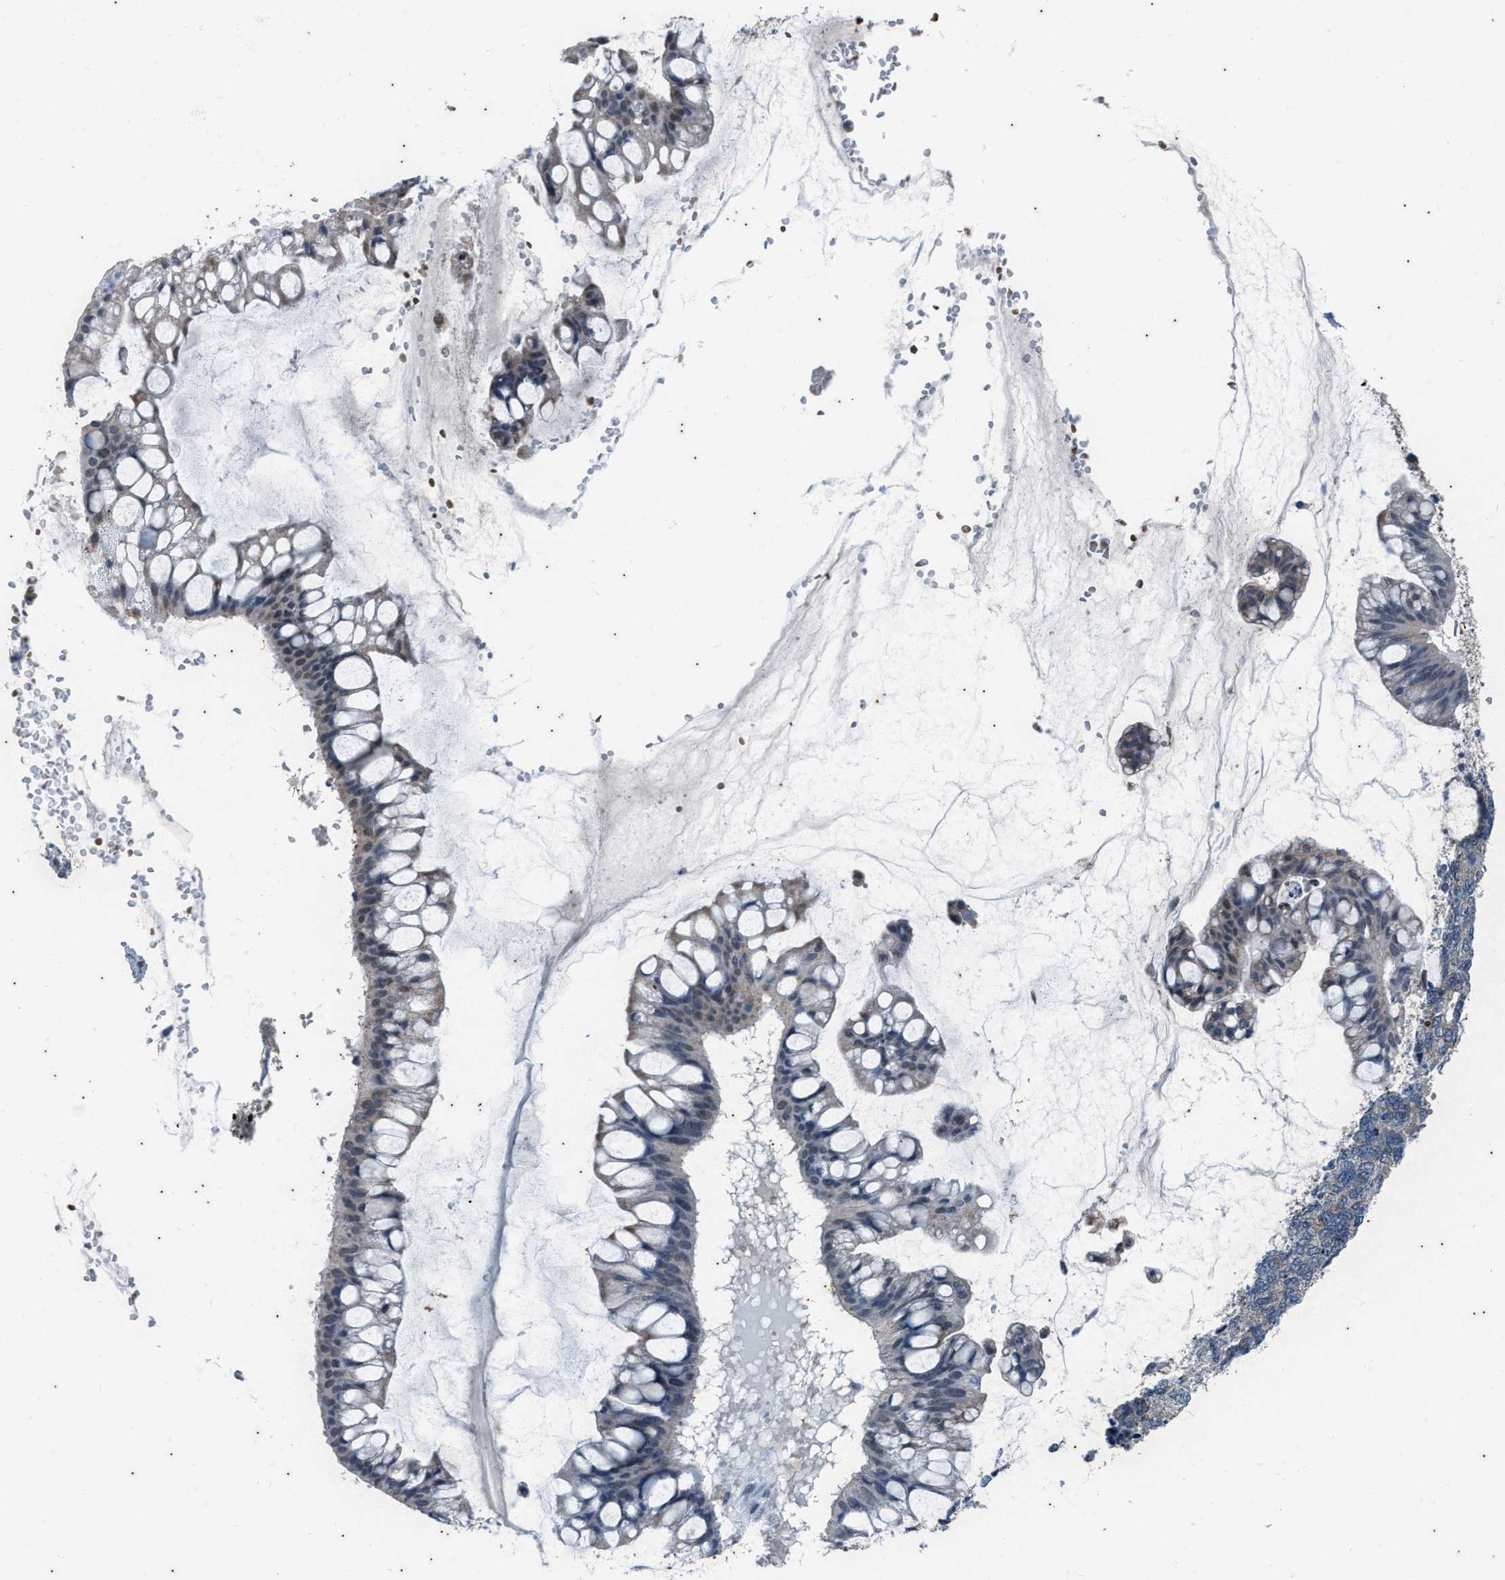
{"staining": {"intensity": "negative", "quantity": "none", "location": "none"}, "tissue": "ovarian cancer", "cell_type": "Tumor cells", "image_type": "cancer", "snomed": [{"axis": "morphology", "description": "Cystadenocarcinoma, mucinous, NOS"}, {"axis": "topography", "description": "Ovary"}], "caption": "The immunohistochemistry (IHC) histopathology image has no significant staining in tumor cells of ovarian mucinous cystadenocarcinoma tissue. The staining was performed using DAB to visualize the protein expression in brown, while the nuclei were stained in blue with hematoxylin (Magnification: 20x).", "gene": "KIF24", "patient": {"sex": "female", "age": 73}}